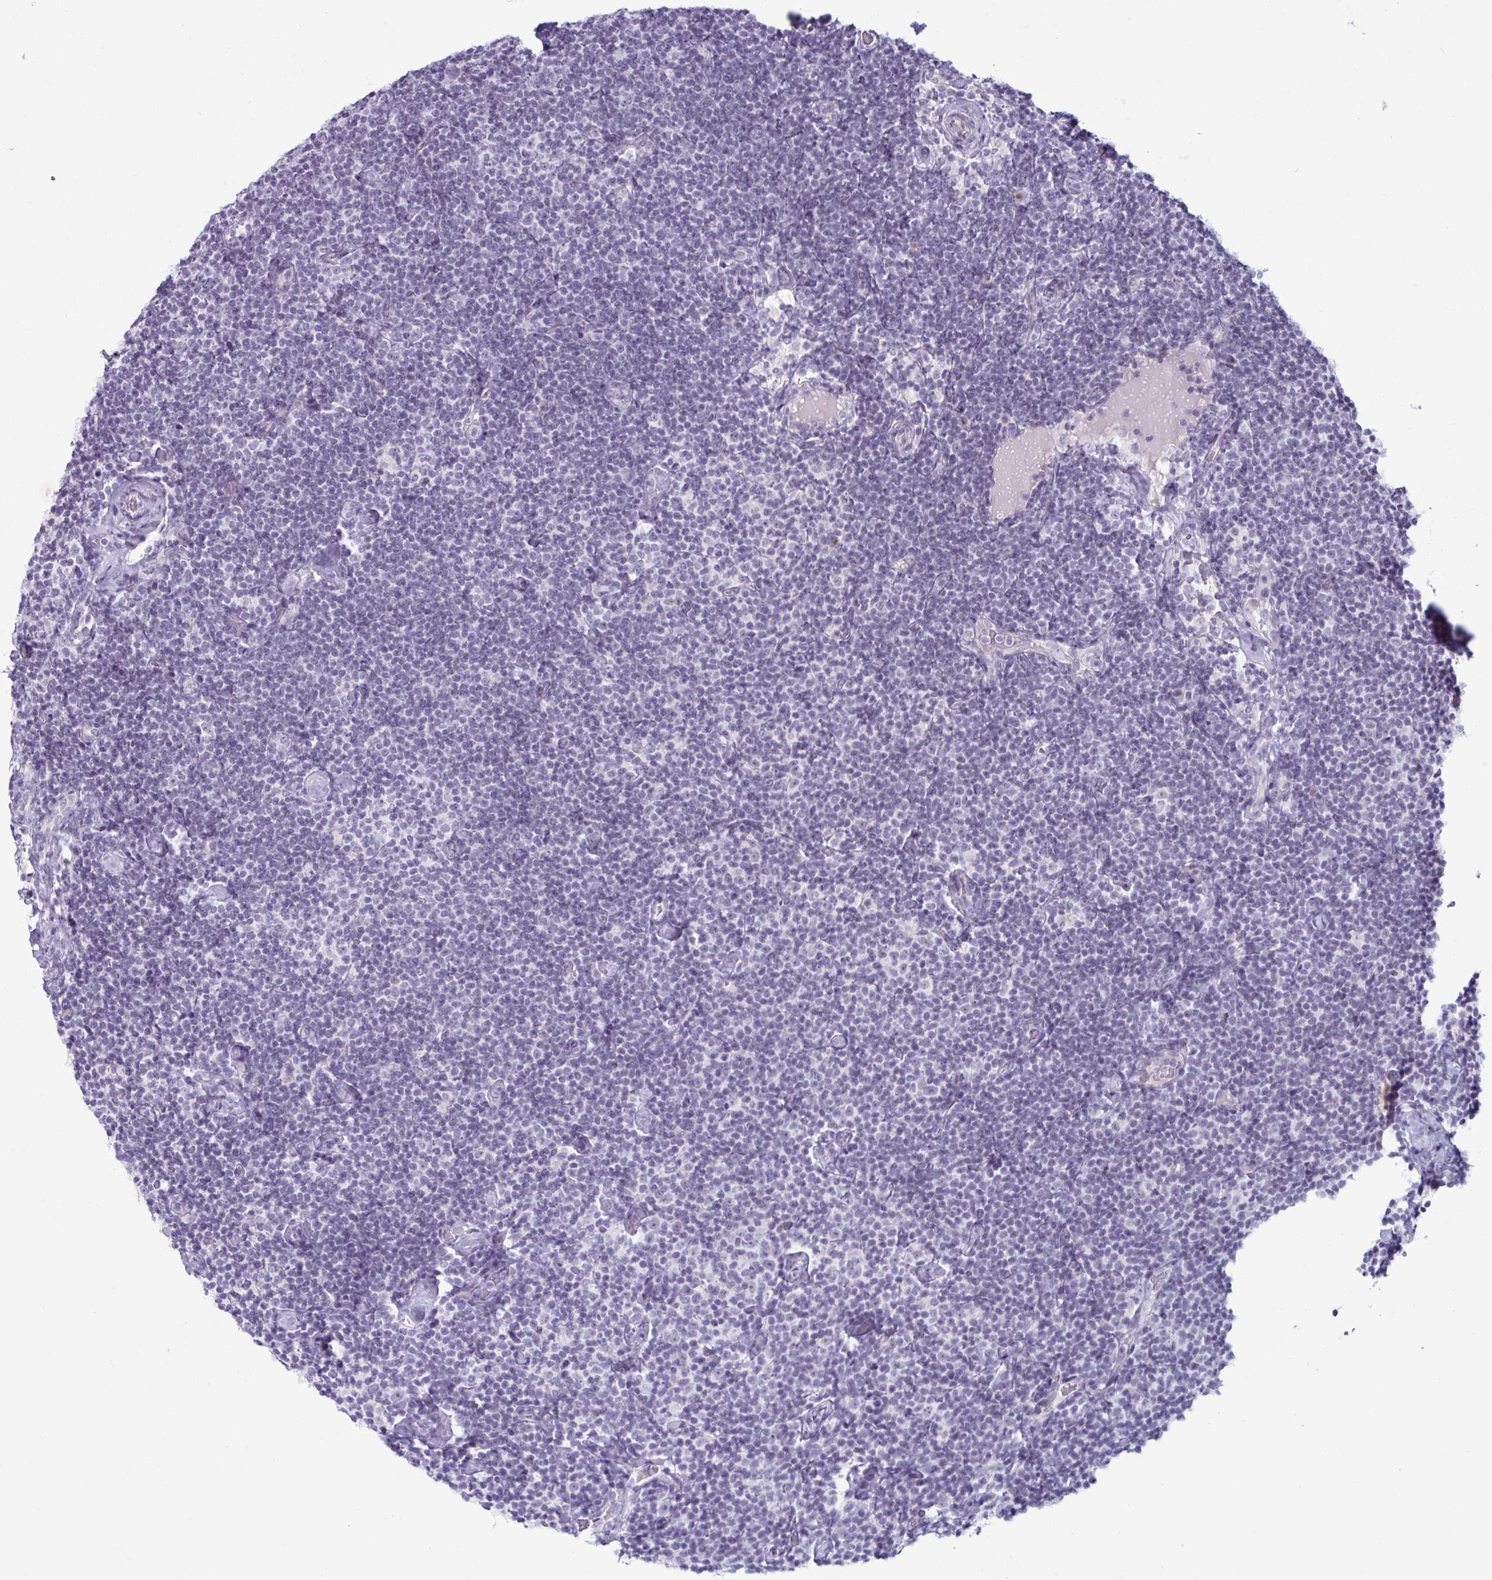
{"staining": {"intensity": "negative", "quantity": "none", "location": "none"}, "tissue": "lymphoma", "cell_type": "Tumor cells", "image_type": "cancer", "snomed": [{"axis": "morphology", "description": "Malignant lymphoma, non-Hodgkin's type, Low grade"}, {"axis": "topography", "description": "Lymph node"}], "caption": "High magnification brightfield microscopy of malignant lymphoma, non-Hodgkin's type (low-grade) stained with DAB (brown) and counterstained with hematoxylin (blue): tumor cells show no significant expression. (DAB IHC, high magnification).", "gene": "VSIG10L", "patient": {"sex": "male", "age": 81}}